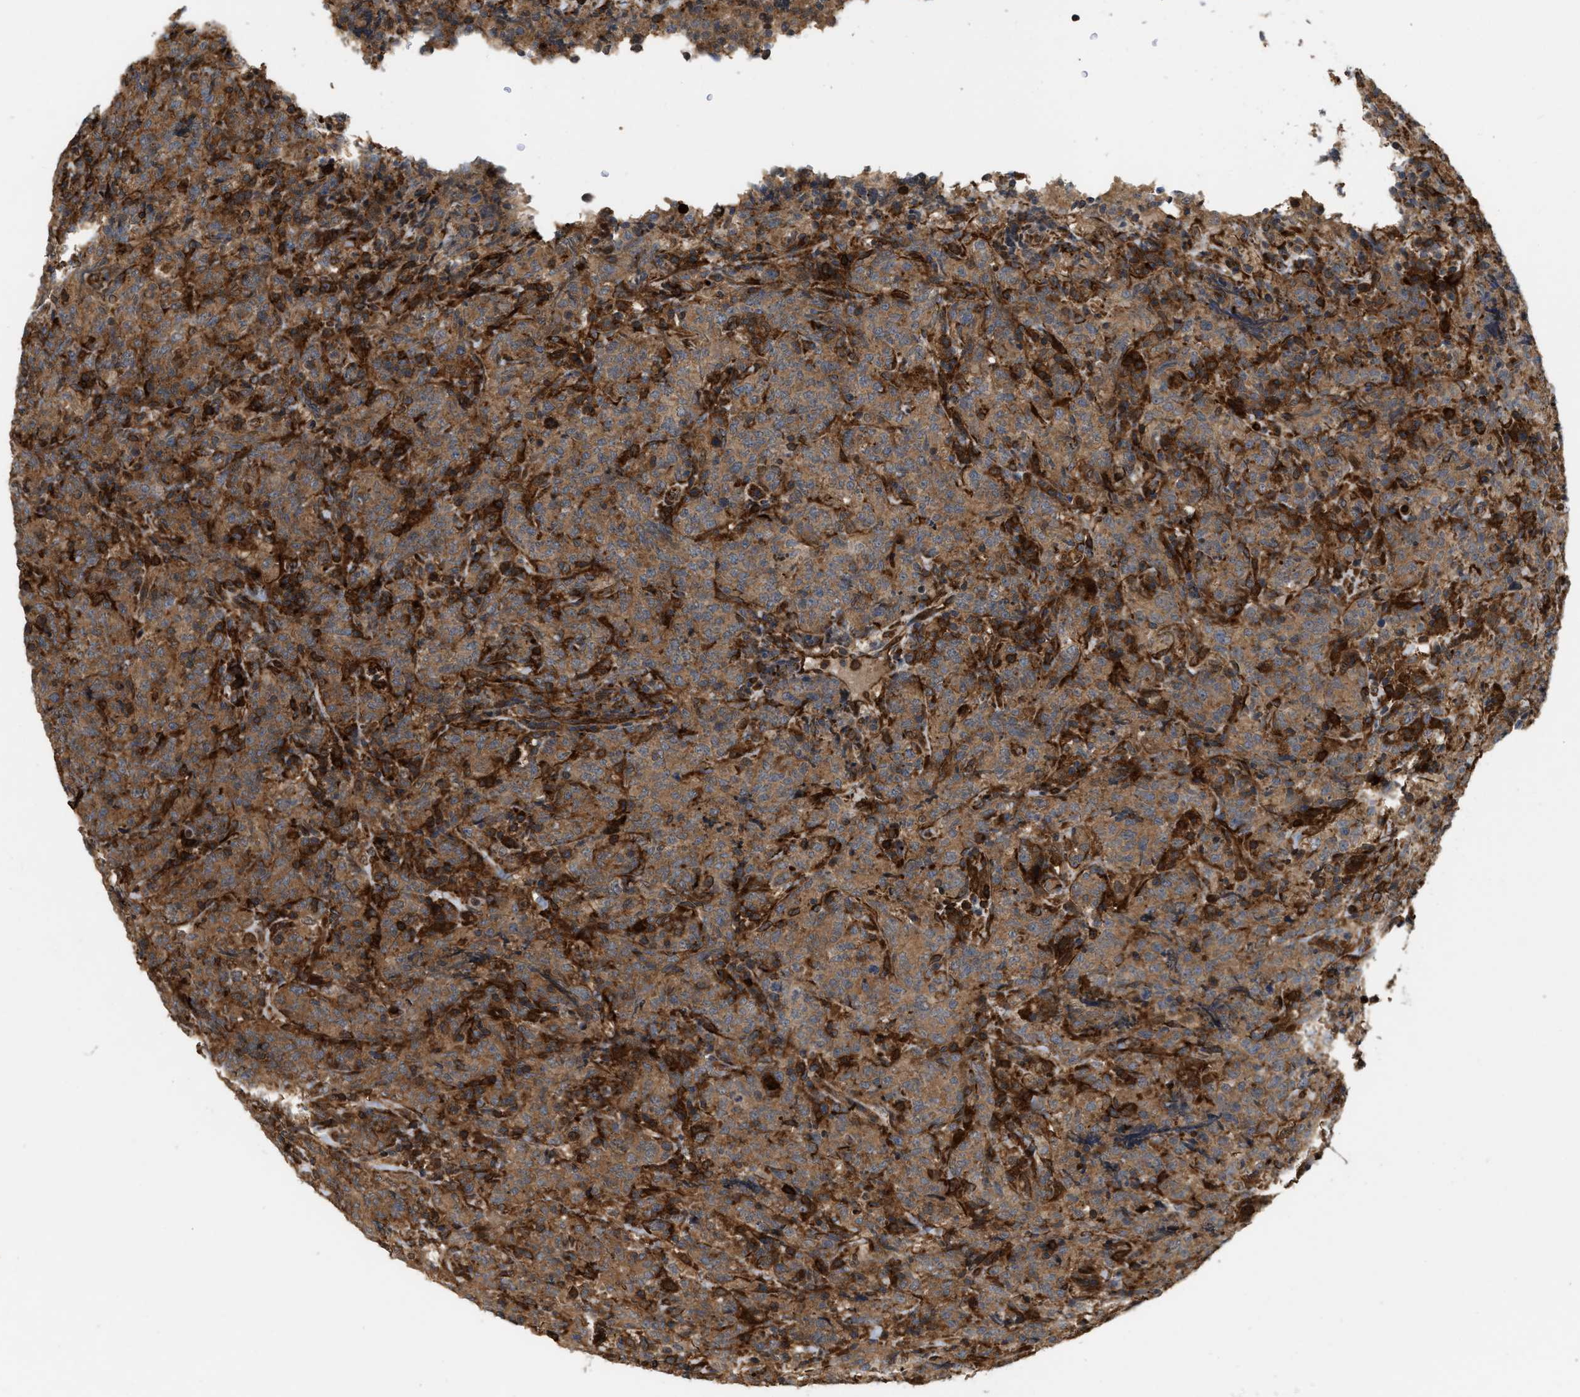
{"staining": {"intensity": "strong", "quantity": ">75%", "location": "cytoplasmic/membranous"}, "tissue": "lymphoma", "cell_type": "Tumor cells", "image_type": "cancer", "snomed": [{"axis": "morphology", "description": "Malignant lymphoma, non-Hodgkin's type, High grade"}, {"axis": "topography", "description": "Tonsil"}], "caption": "The immunohistochemical stain labels strong cytoplasmic/membranous positivity in tumor cells of malignant lymphoma, non-Hodgkin's type (high-grade) tissue. (DAB (3,3'-diaminobenzidine) = brown stain, brightfield microscopy at high magnification).", "gene": "IQCE", "patient": {"sex": "female", "age": 36}}